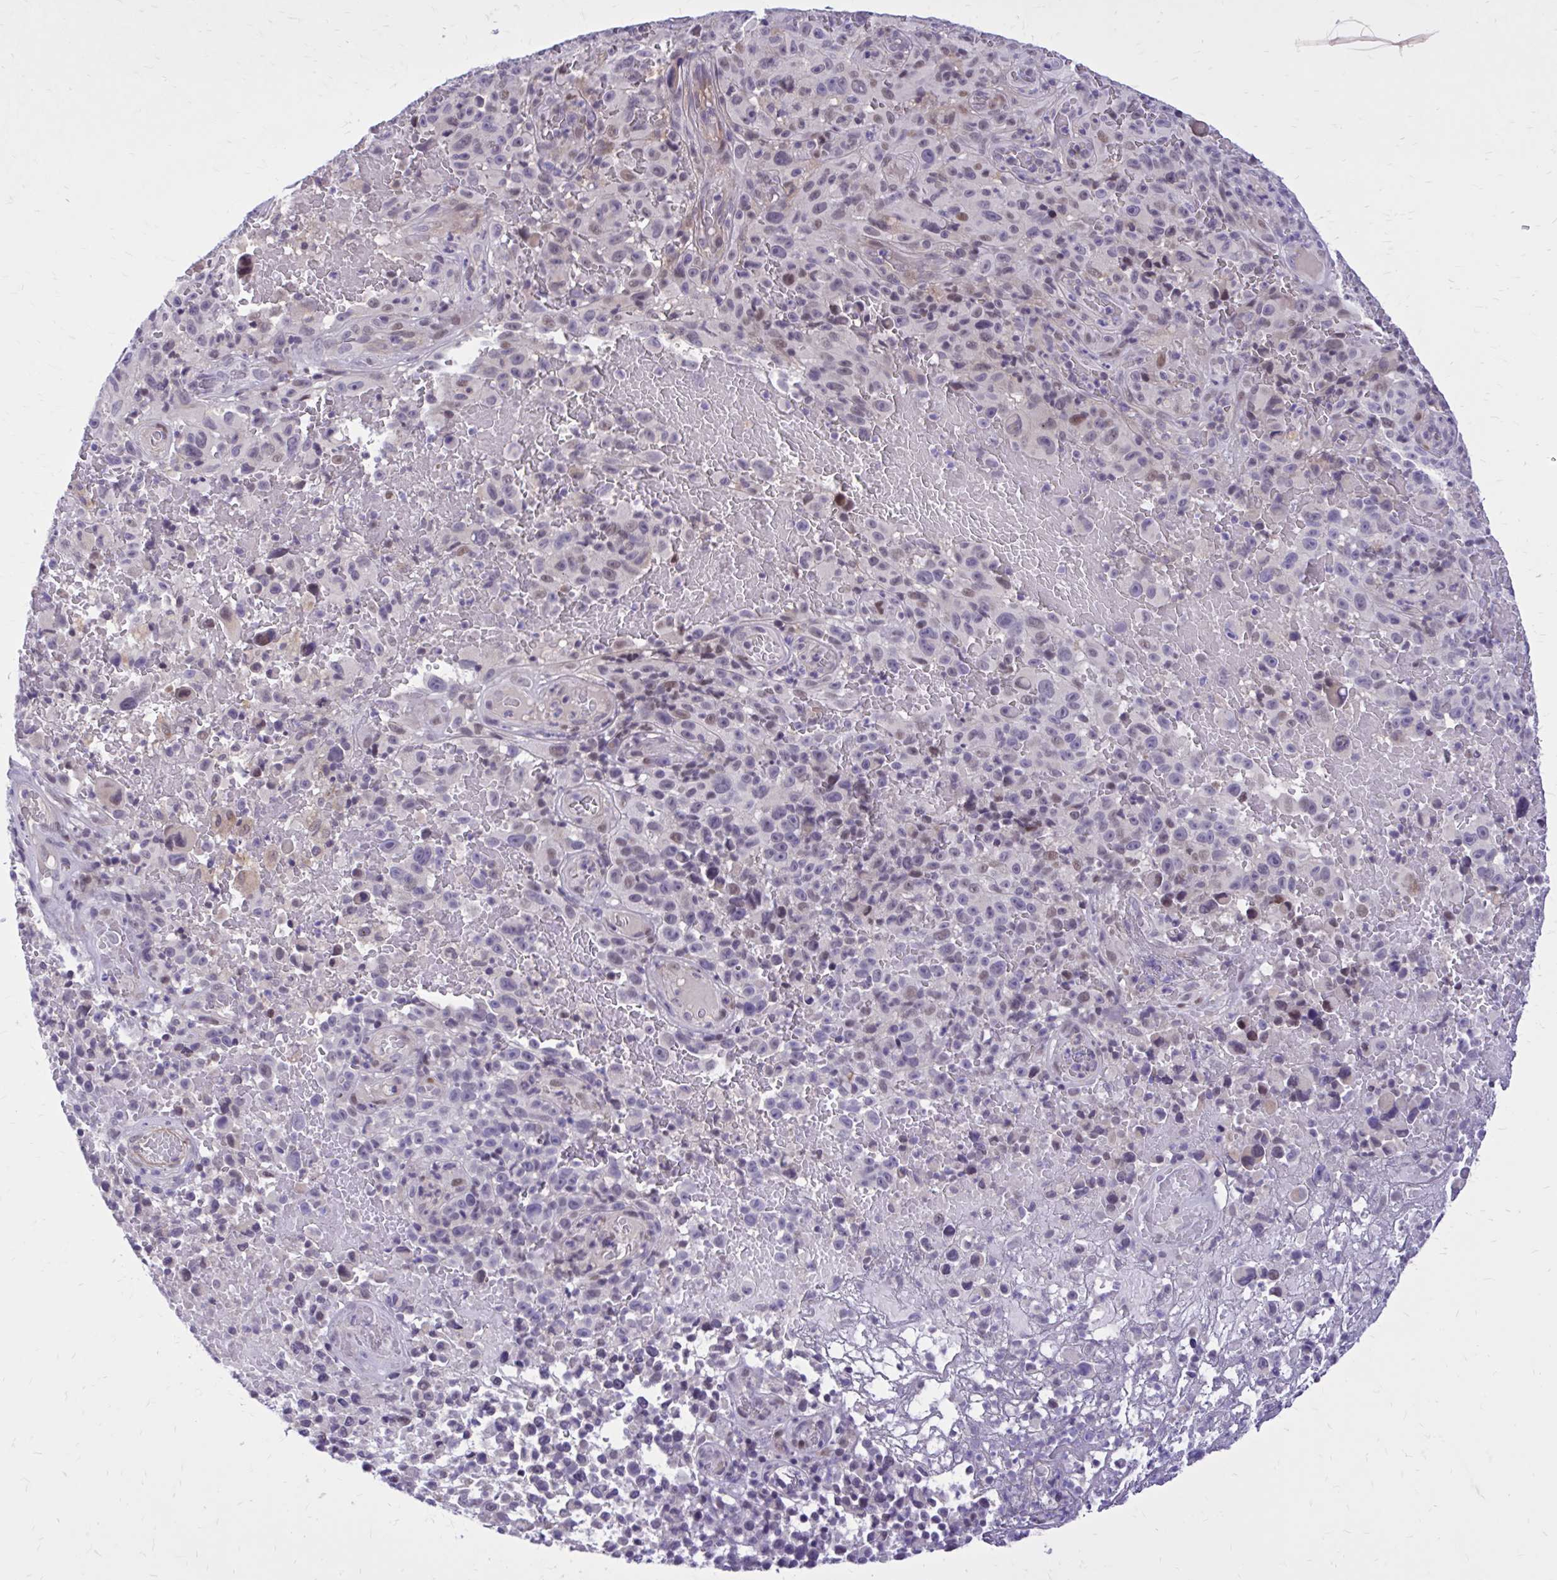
{"staining": {"intensity": "moderate", "quantity": "<25%", "location": "nuclear"}, "tissue": "melanoma", "cell_type": "Tumor cells", "image_type": "cancer", "snomed": [{"axis": "morphology", "description": "Malignant melanoma, NOS"}, {"axis": "topography", "description": "Skin"}], "caption": "This is a histology image of immunohistochemistry (IHC) staining of melanoma, which shows moderate staining in the nuclear of tumor cells.", "gene": "ZBTB25", "patient": {"sex": "female", "age": 82}}